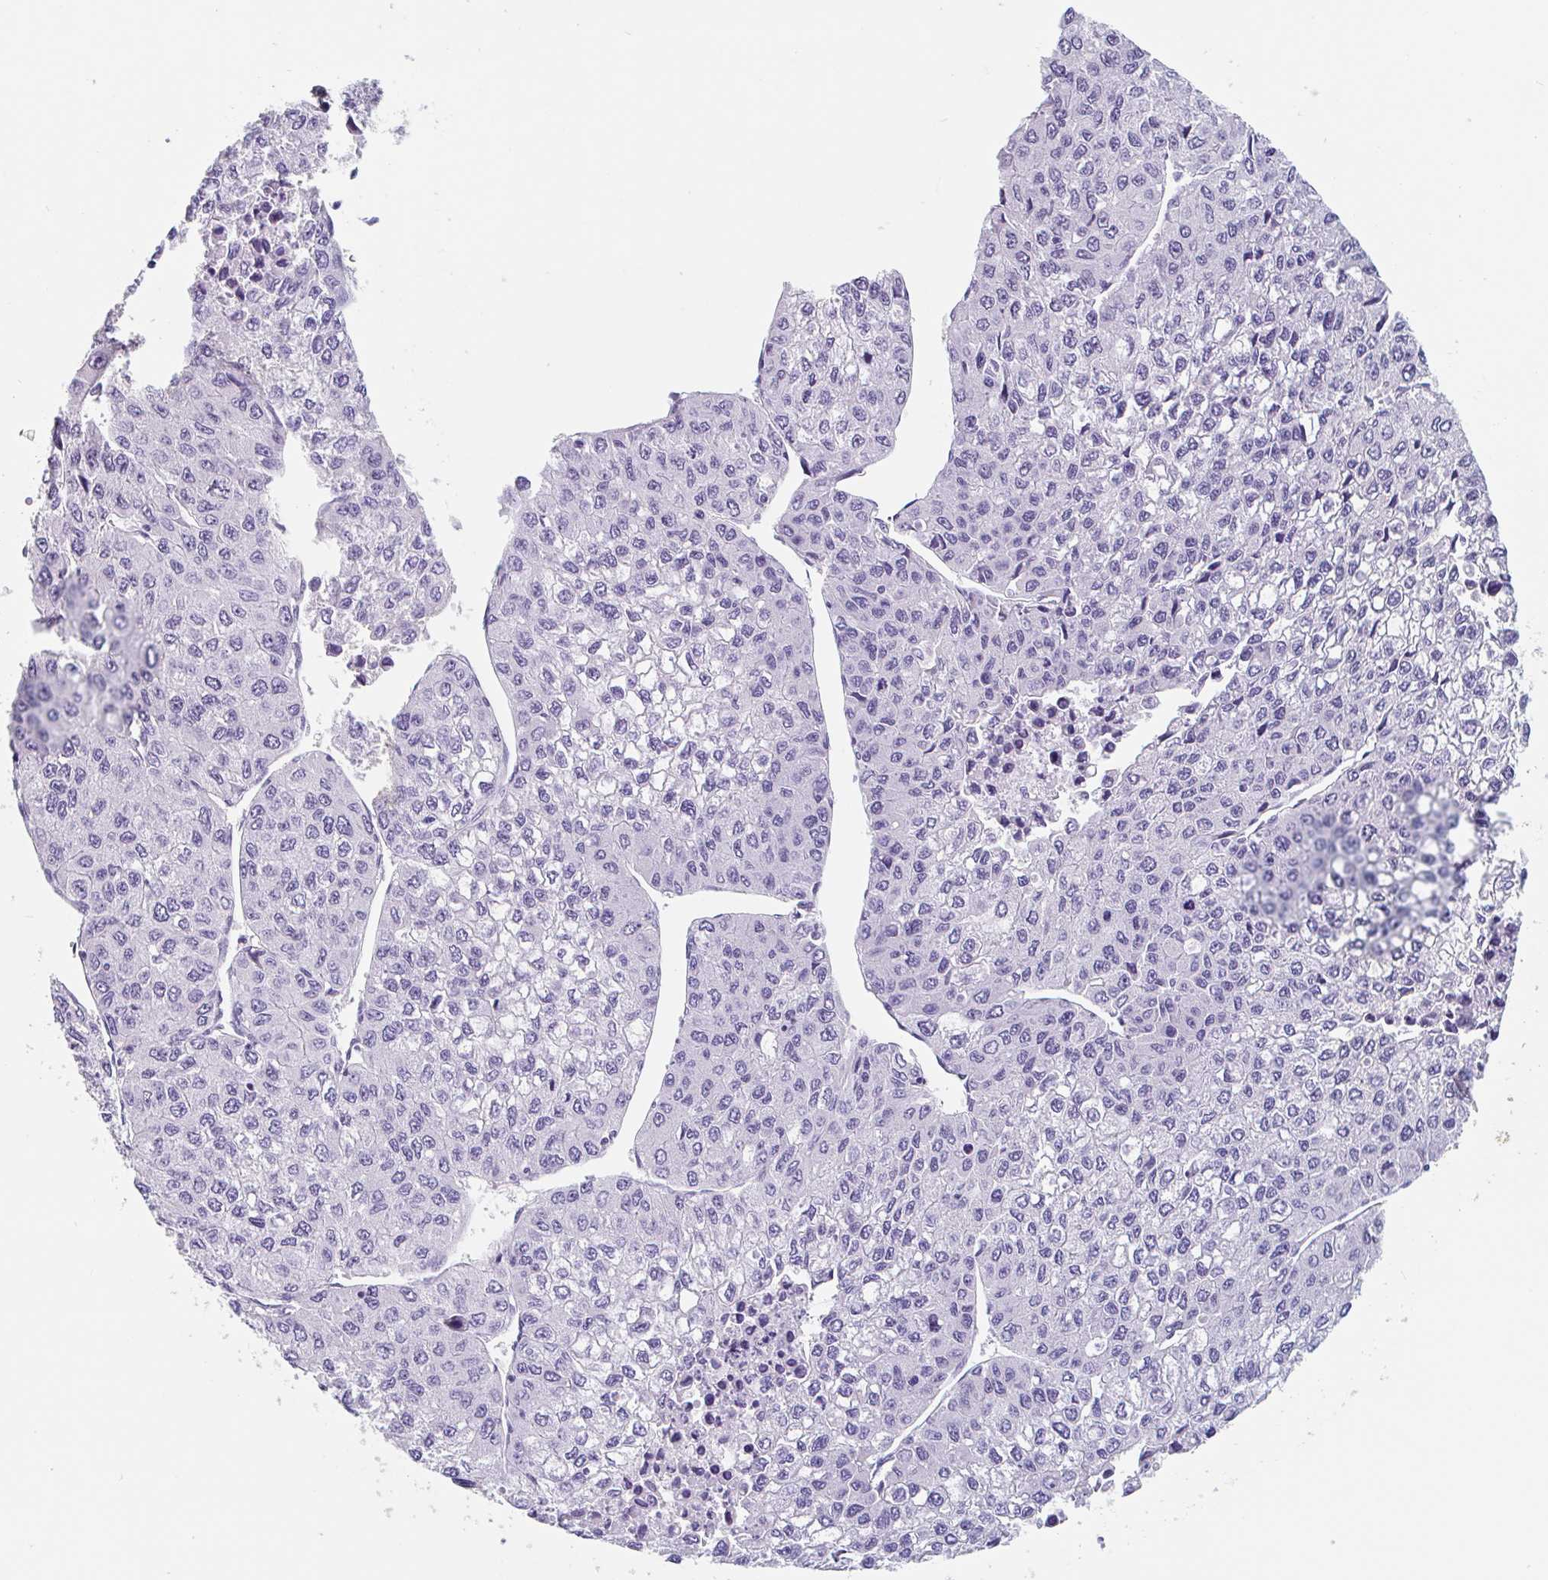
{"staining": {"intensity": "negative", "quantity": "none", "location": "none"}, "tissue": "liver cancer", "cell_type": "Tumor cells", "image_type": "cancer", "snomed": [{"axis": "morphology", "description": "Carcinoma, Hepatocellular, NOS"}, {"axis": "topography", "description": "Liver"}], "caption": "The IHC histopathology image has no significant staining in tumor cells of liver cancer tissue.", "gene": "EMC4", "patient": {"sex": "female", "age": 66}}